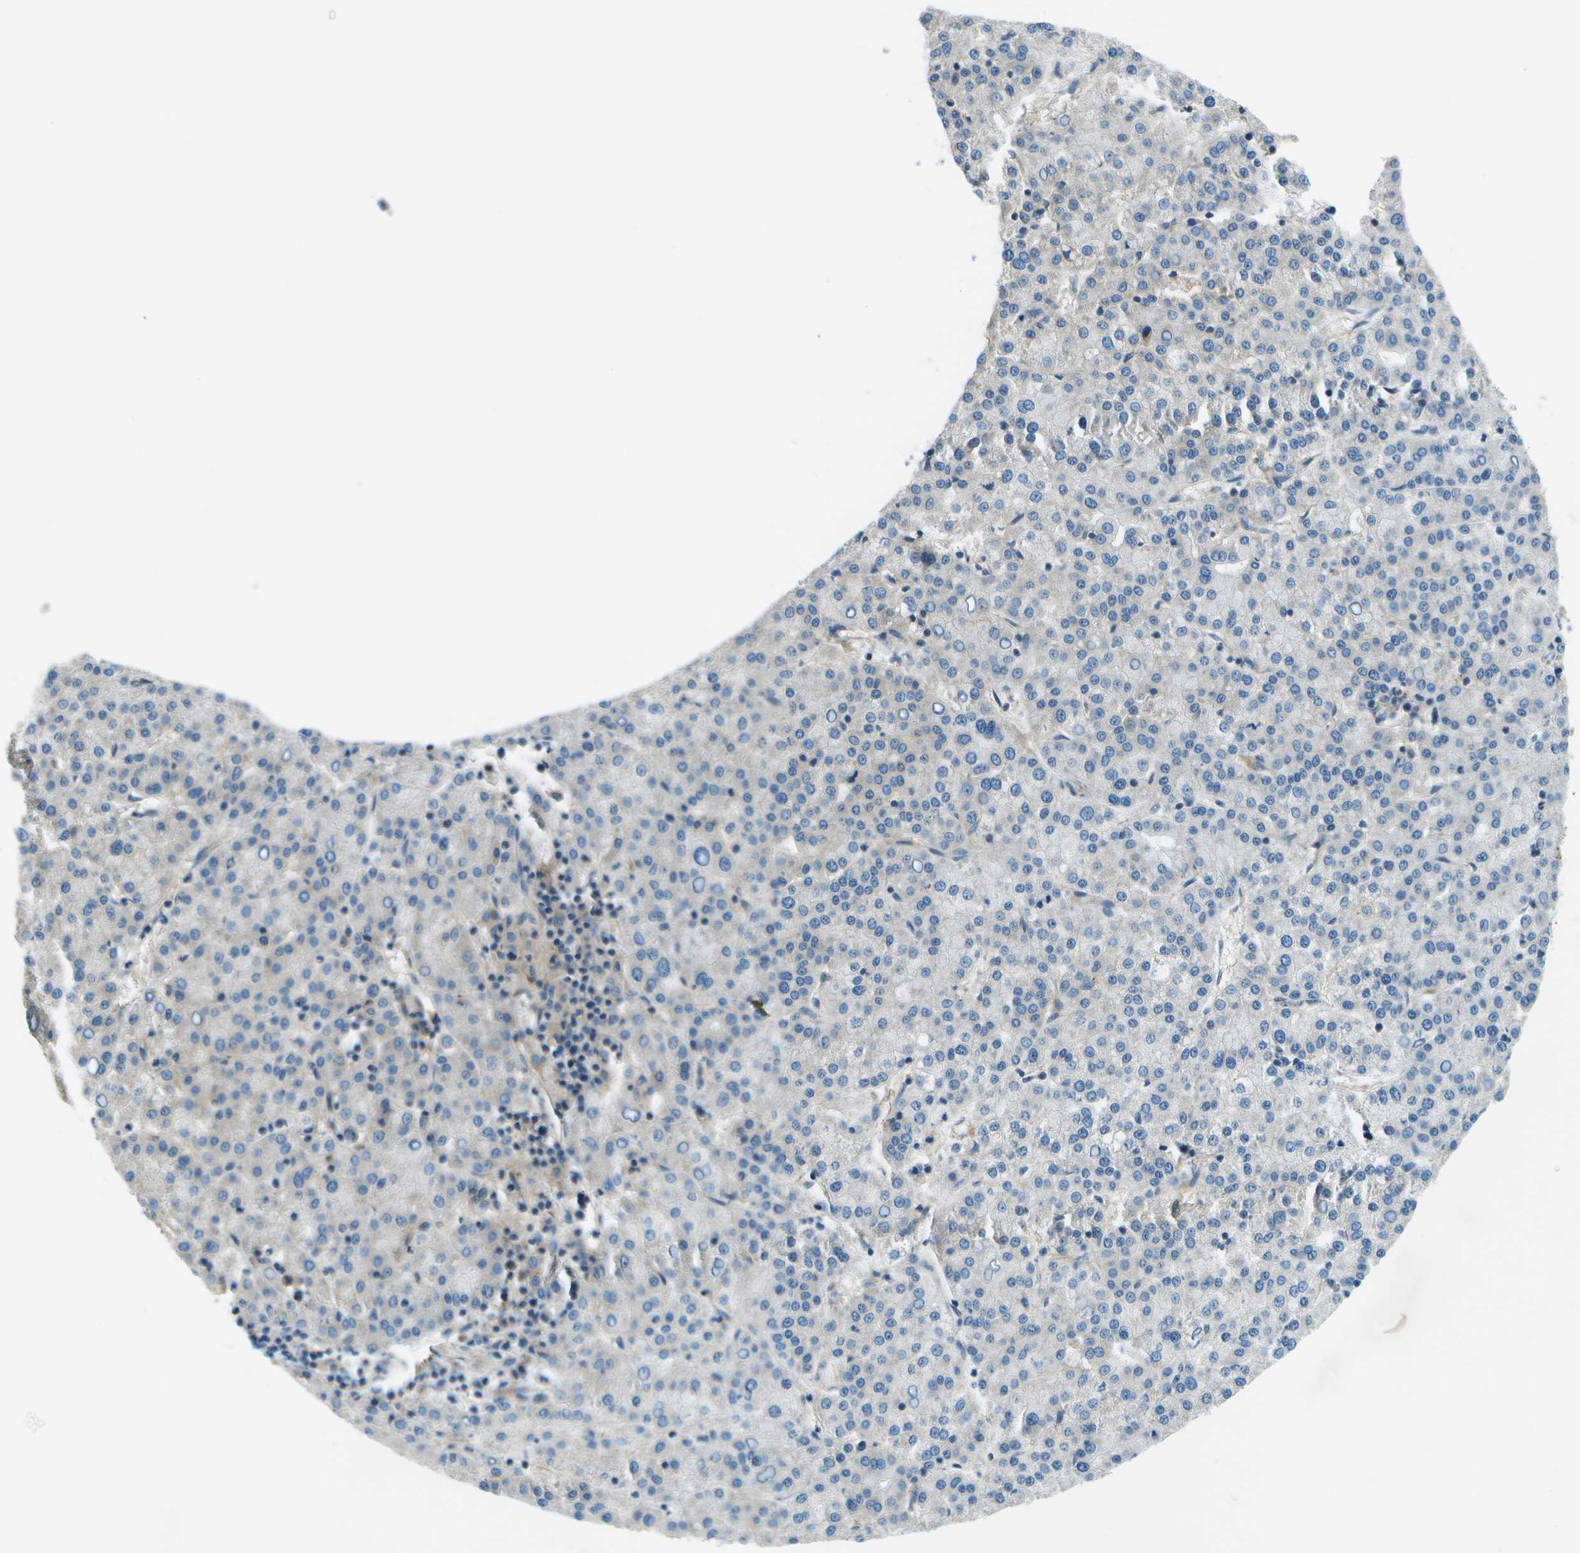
{"staining": {"intensity": "negative", "quantity": "none", "location": "none"}, "tissue": "liver cancer", "cell_type": "Tumor cells", "image_type": "cancer", "snomed": [{"axis": "morphology", "description": "Carcinoma, Hepatocellular, NOS"}, {"axis": "topography", "description": "Liver"}], "caption": "The histopathology image reveals no staining of tumor cells in liver cancer.", "gene": "CTIF", "patient": {"sex": "female", "age": 58}}